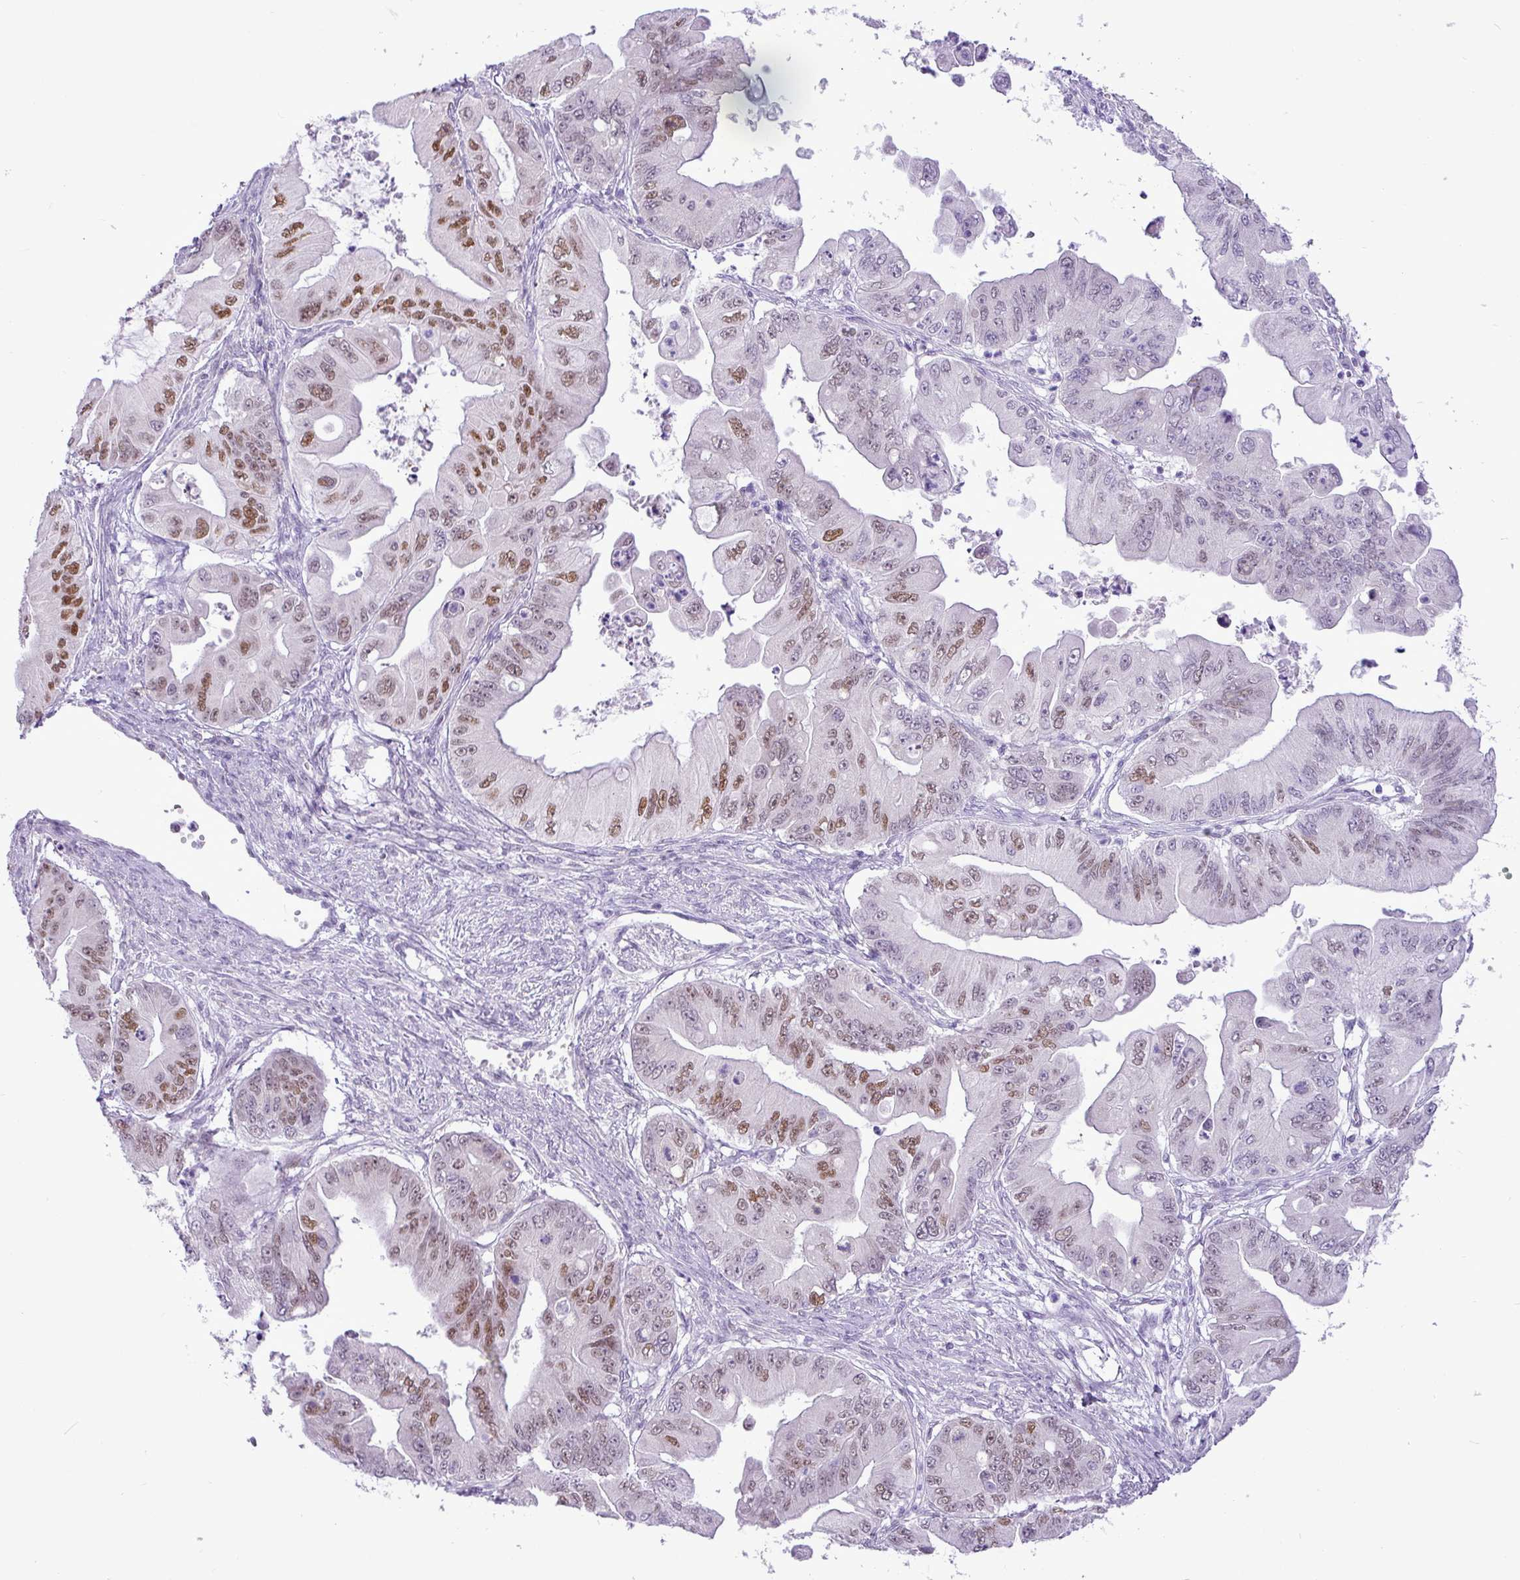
{"staining": {"intensity": "moderate", "quantity": "25%-75%", "location": "nuclear"}, "tissue": "ovarian cancer", "cell_type": "Tumor cells", "image_type": "cancer", "snomed": [{"axis": "morphology", "description": "Cystadenocarcinoma, mucinous, NOS"}, {"axis": "topography", "description": "Ovary"}], "caption": "High-power microscopy captured an immunohistochemistry (IHC) image of ovarian mucinous cystadenocarcinoma, revealing moderate nuclear expression in approximately 25%-75% of tumor cells. Nuclei are stained in blue.", "gene": "ELOA2", "patient": {"sex": "female", "age": 71}}